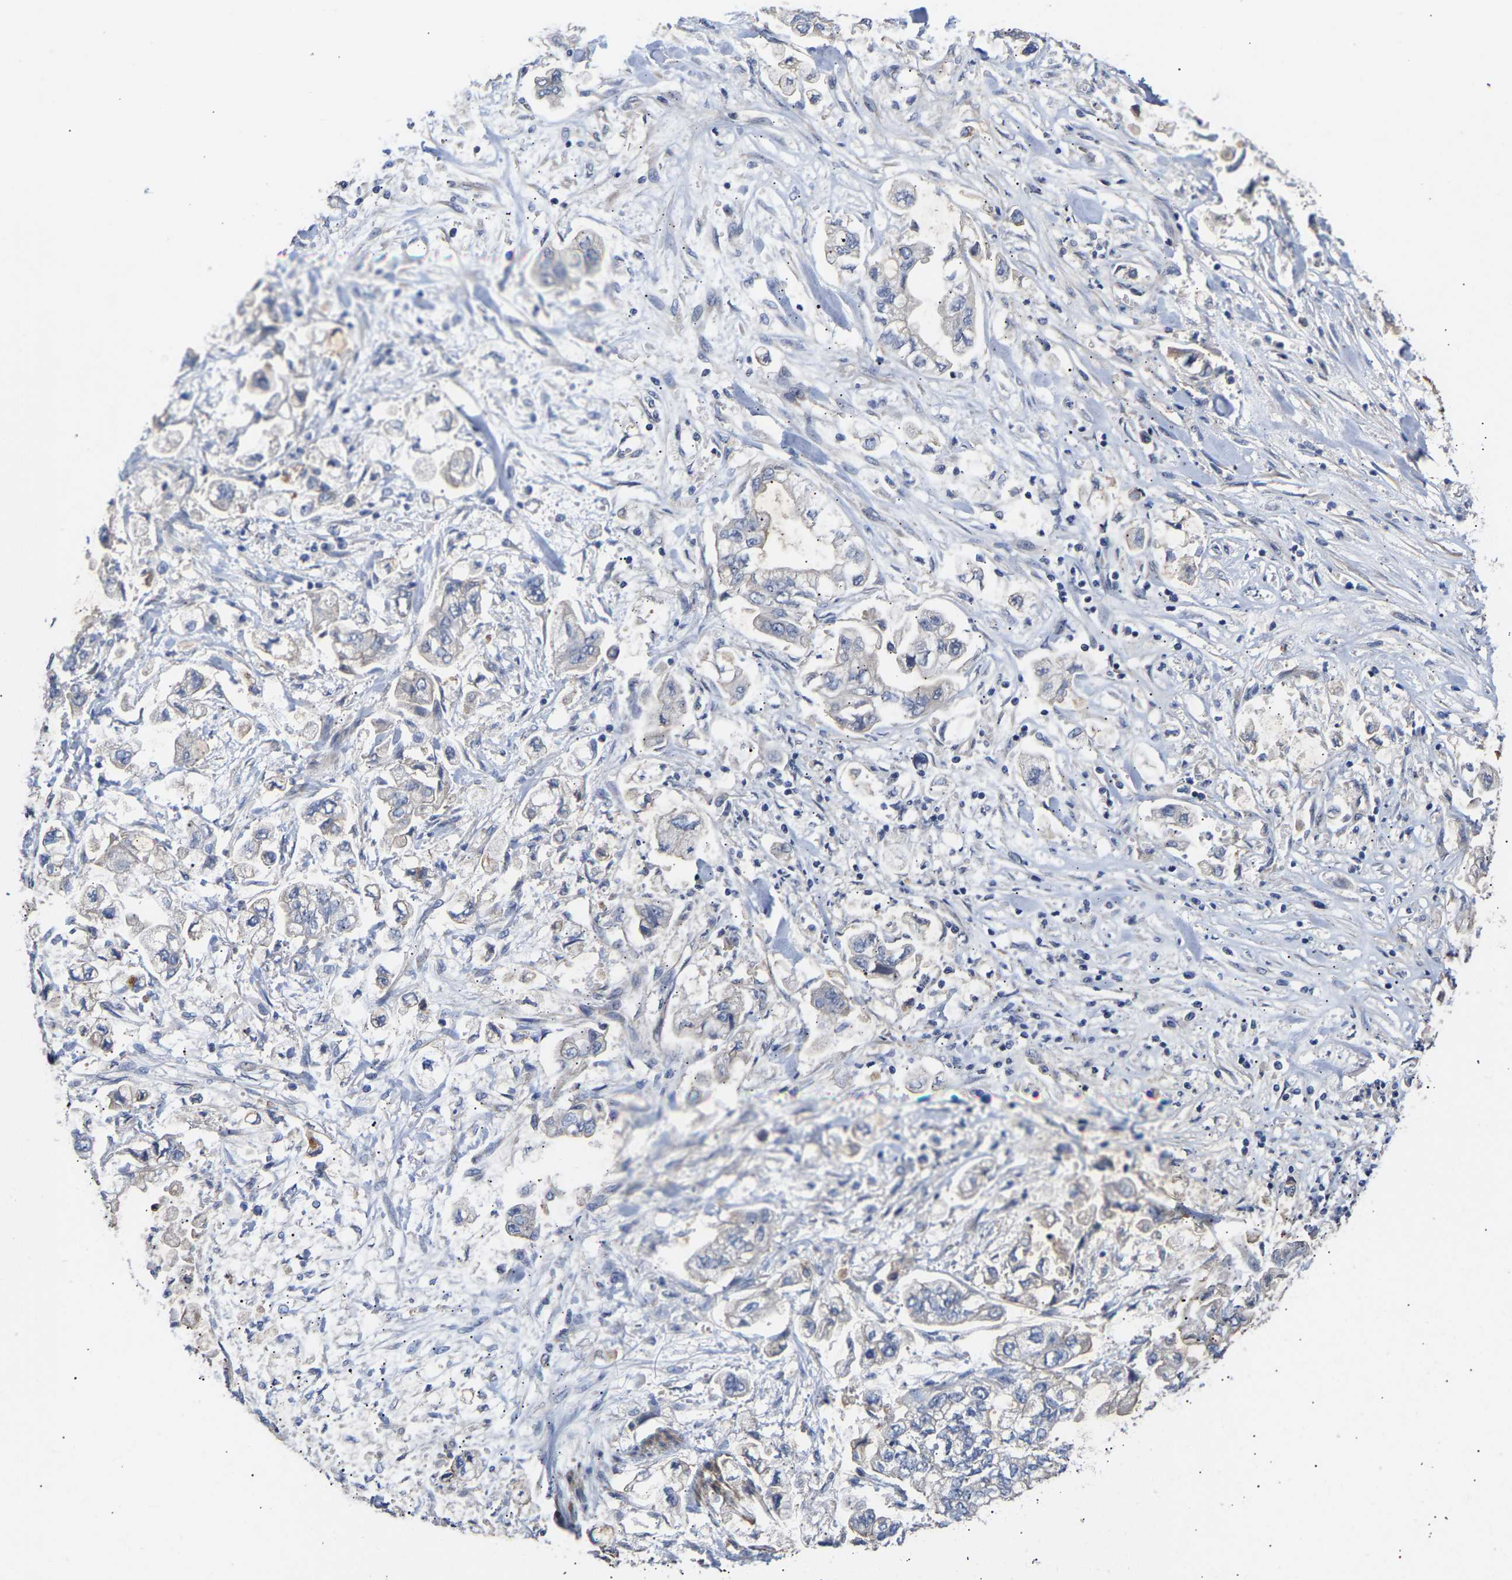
{"staining": {"intensity": "negative", "quantity": "none", "location": "none"}, "tissue": "stomach cancer", "cell_type": "Tumor cells", "image_type": "cancer", "snomed": [{"axis": "morphology", "description": "Normal tissue, NOS"}, {"axis": "morphology", "description": "Adenocarcinoma, NOS"}, {"axis": "topography", "description": "Stomach"}], "caption": "The immunohistochemistry (IHC) histopathology image has no significant expression in tumor cells of adenocarcinoma (stomach) tissue.", "gene": "KASH5", "patient": {"sex": "male", "age": 62}}